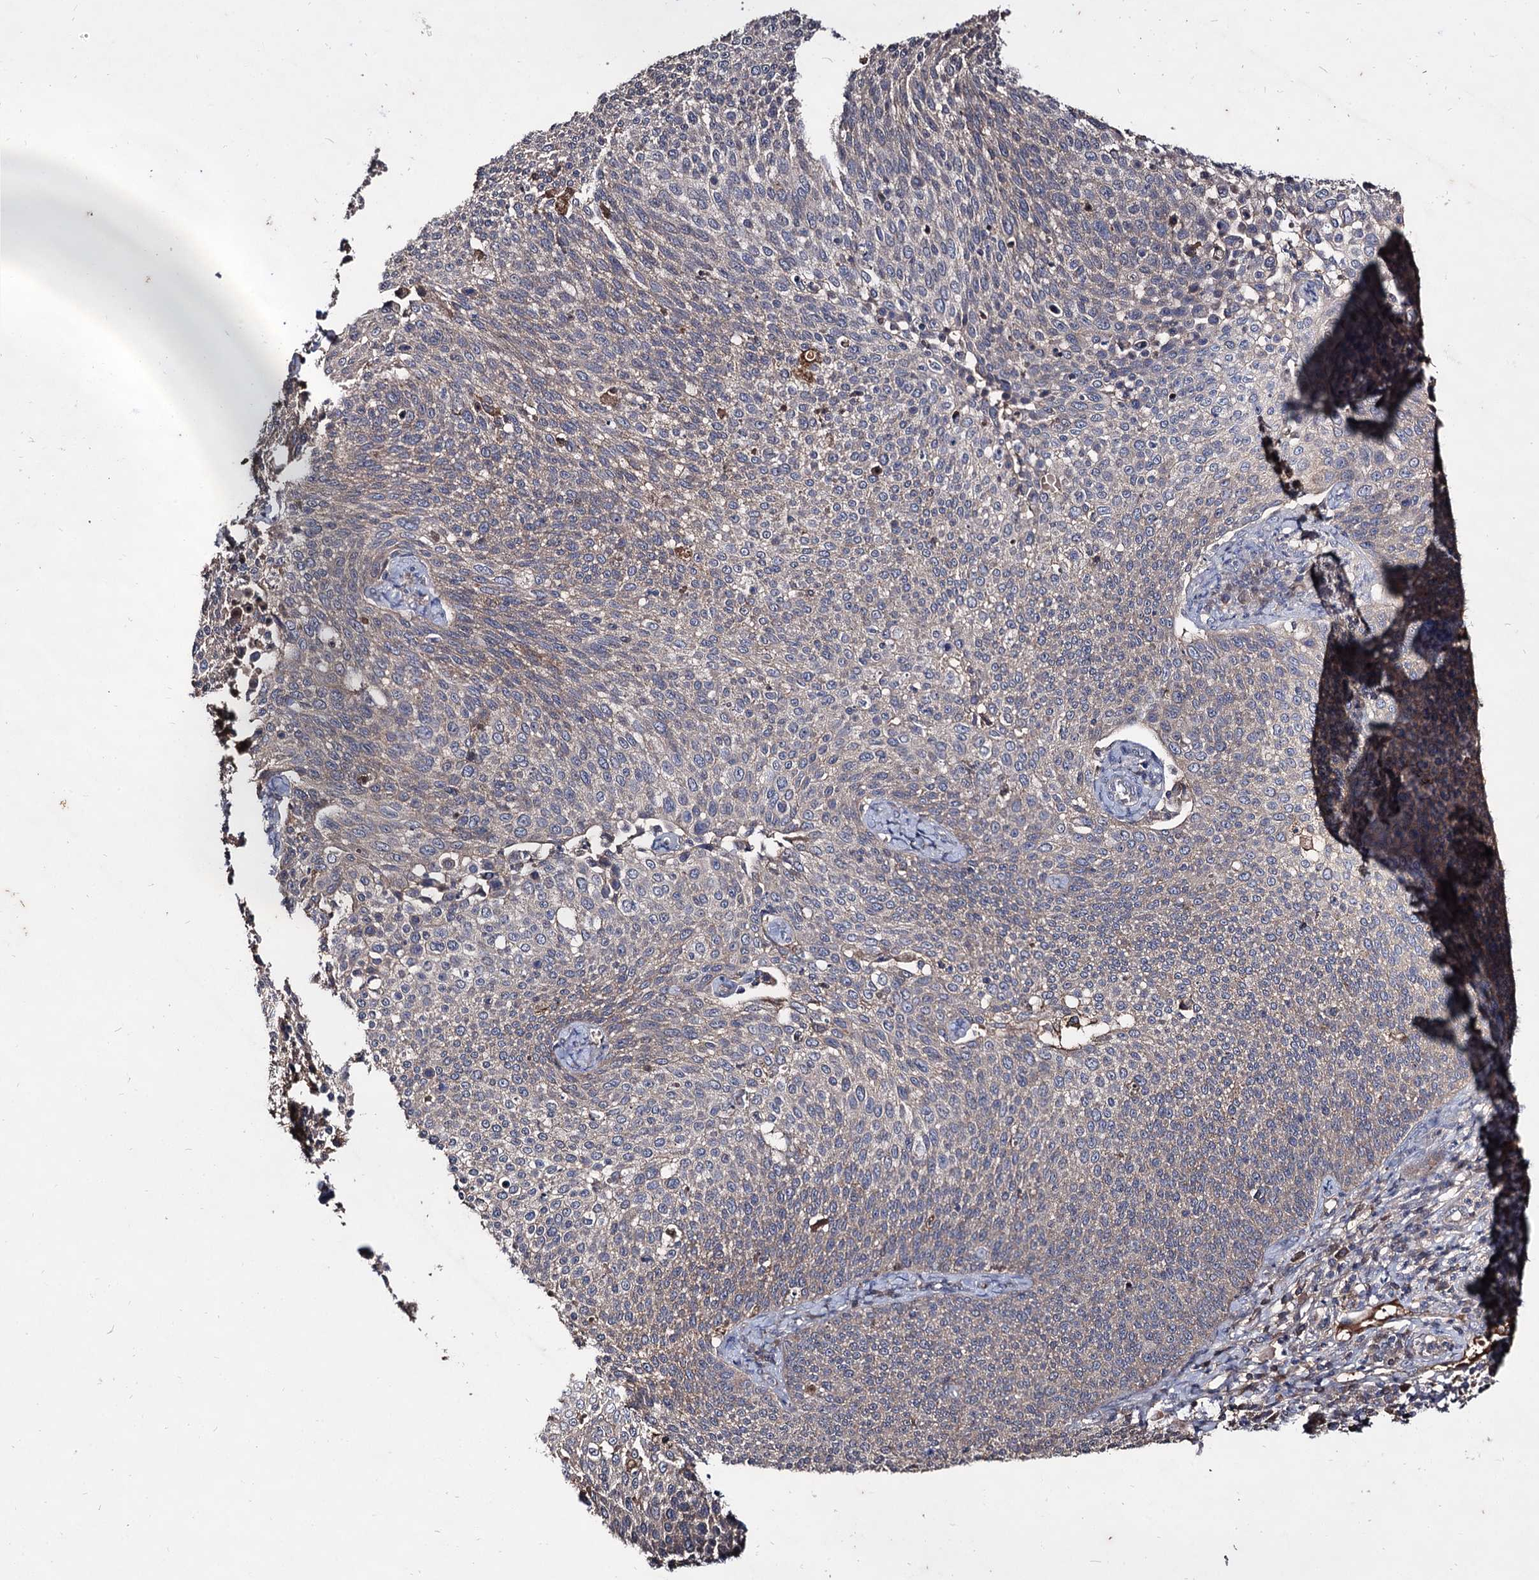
{"staining": {"intensity": "weak", "quantity": "25%-75%", "location": "cytoplasmic/membranous"}, "tissue": "cervical cancer", "cell_type": "Tumor cells", "image_type": "cancer", "snomed": [{"axis": "morphology", "description": "Squamous cell carcinoma, NOS"}, {"axis": "topography", "description": "Cervix"}], "caption": "The photomicrograph displays staining of cervical cancer, revealing weak cytoplasmic/membranous protein expression (brown color) within tumor cells.", "gene": "ARFIP2", "patient": {"sex": "female", "age": 34}}